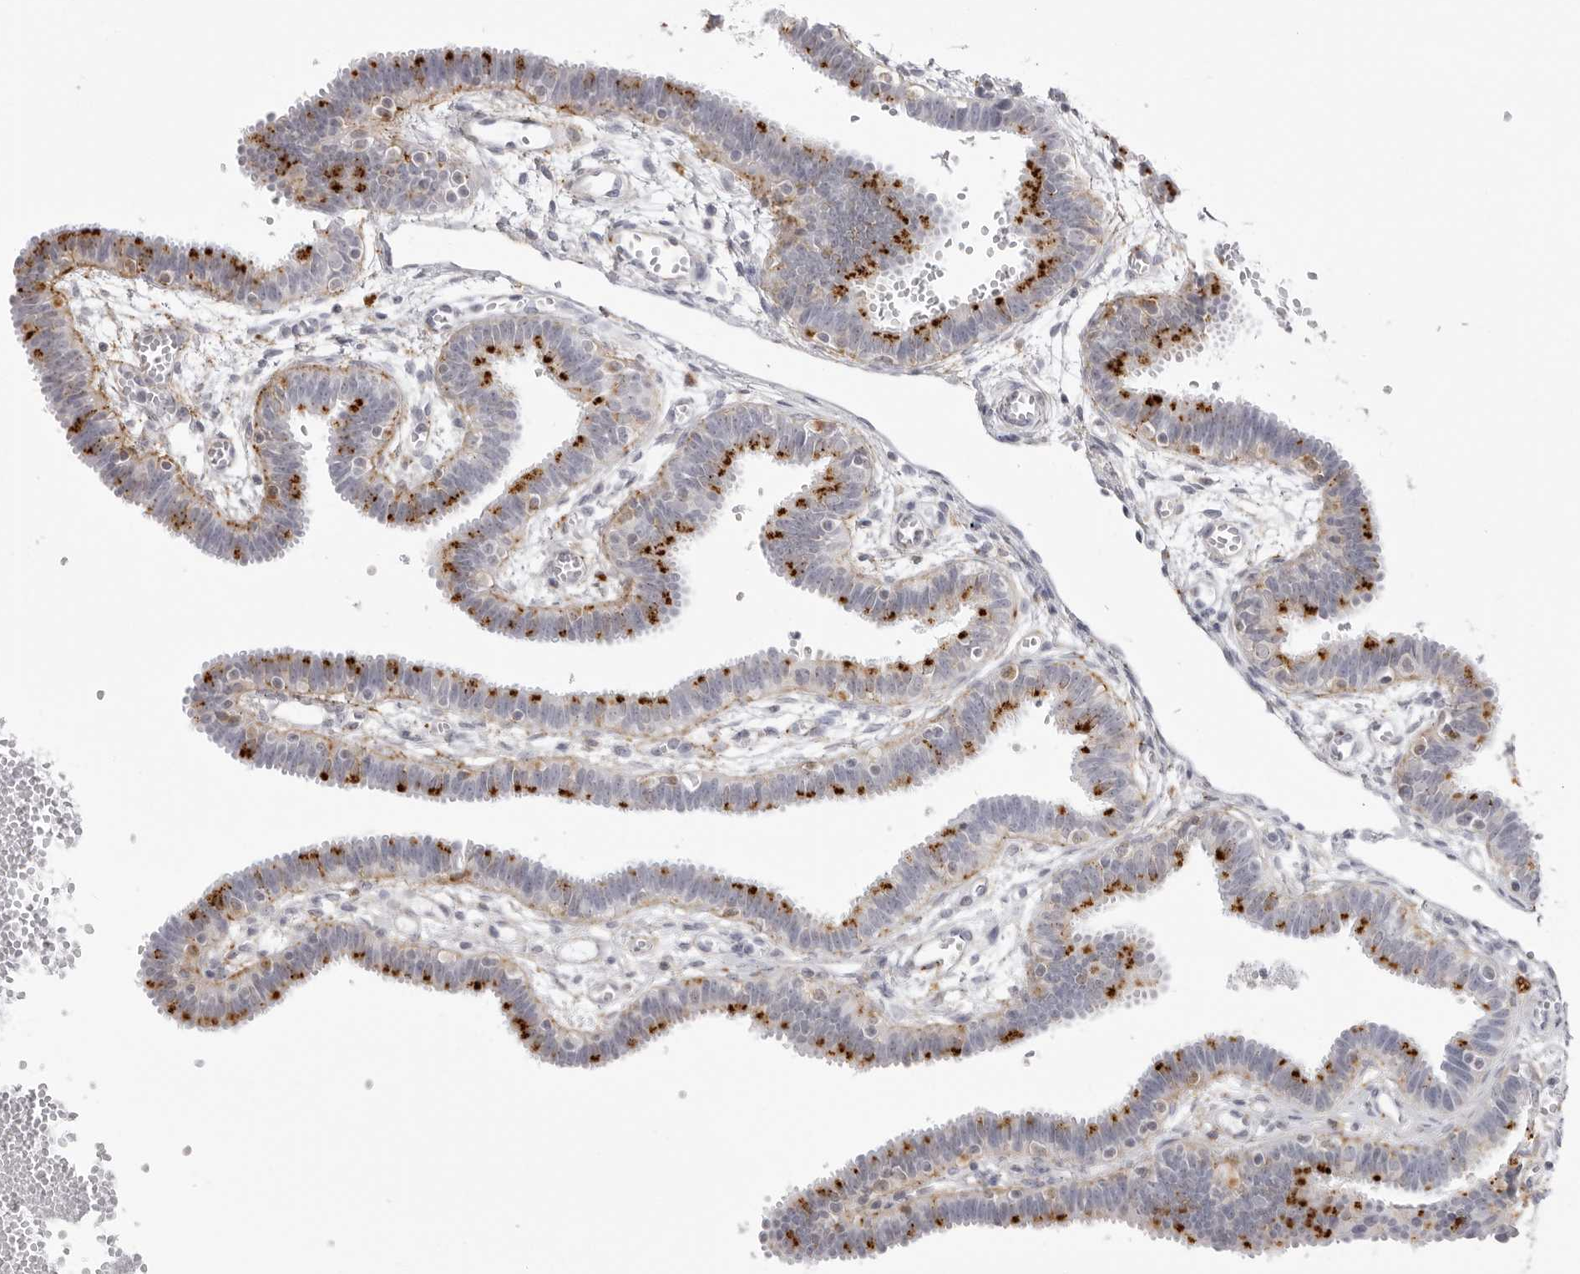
{"staining": {"intensity": "strong", "quantity": "25%-75%", "location": "cytoplasmic/membranous"}, "tissue": "fallopian tube", "cell_type": "Glandular cells", "image_type": "normal", "snomed": [{"axis": "morphology", "description": "Normal tissue, NOS"}, {"axis": "topography", "description": "Fallopian tube"}, {"axis": "topography", "description": "Placenta"}], "caption": "The histopathology image exhibits immunohistochemical staining of benign fallopian tube. There is strong cytoplasmic/membranous positivity is seen in about 25%-75% of glandular cells.", "gene": "IL25", "patient": {"sex": "female", "age": 32}}